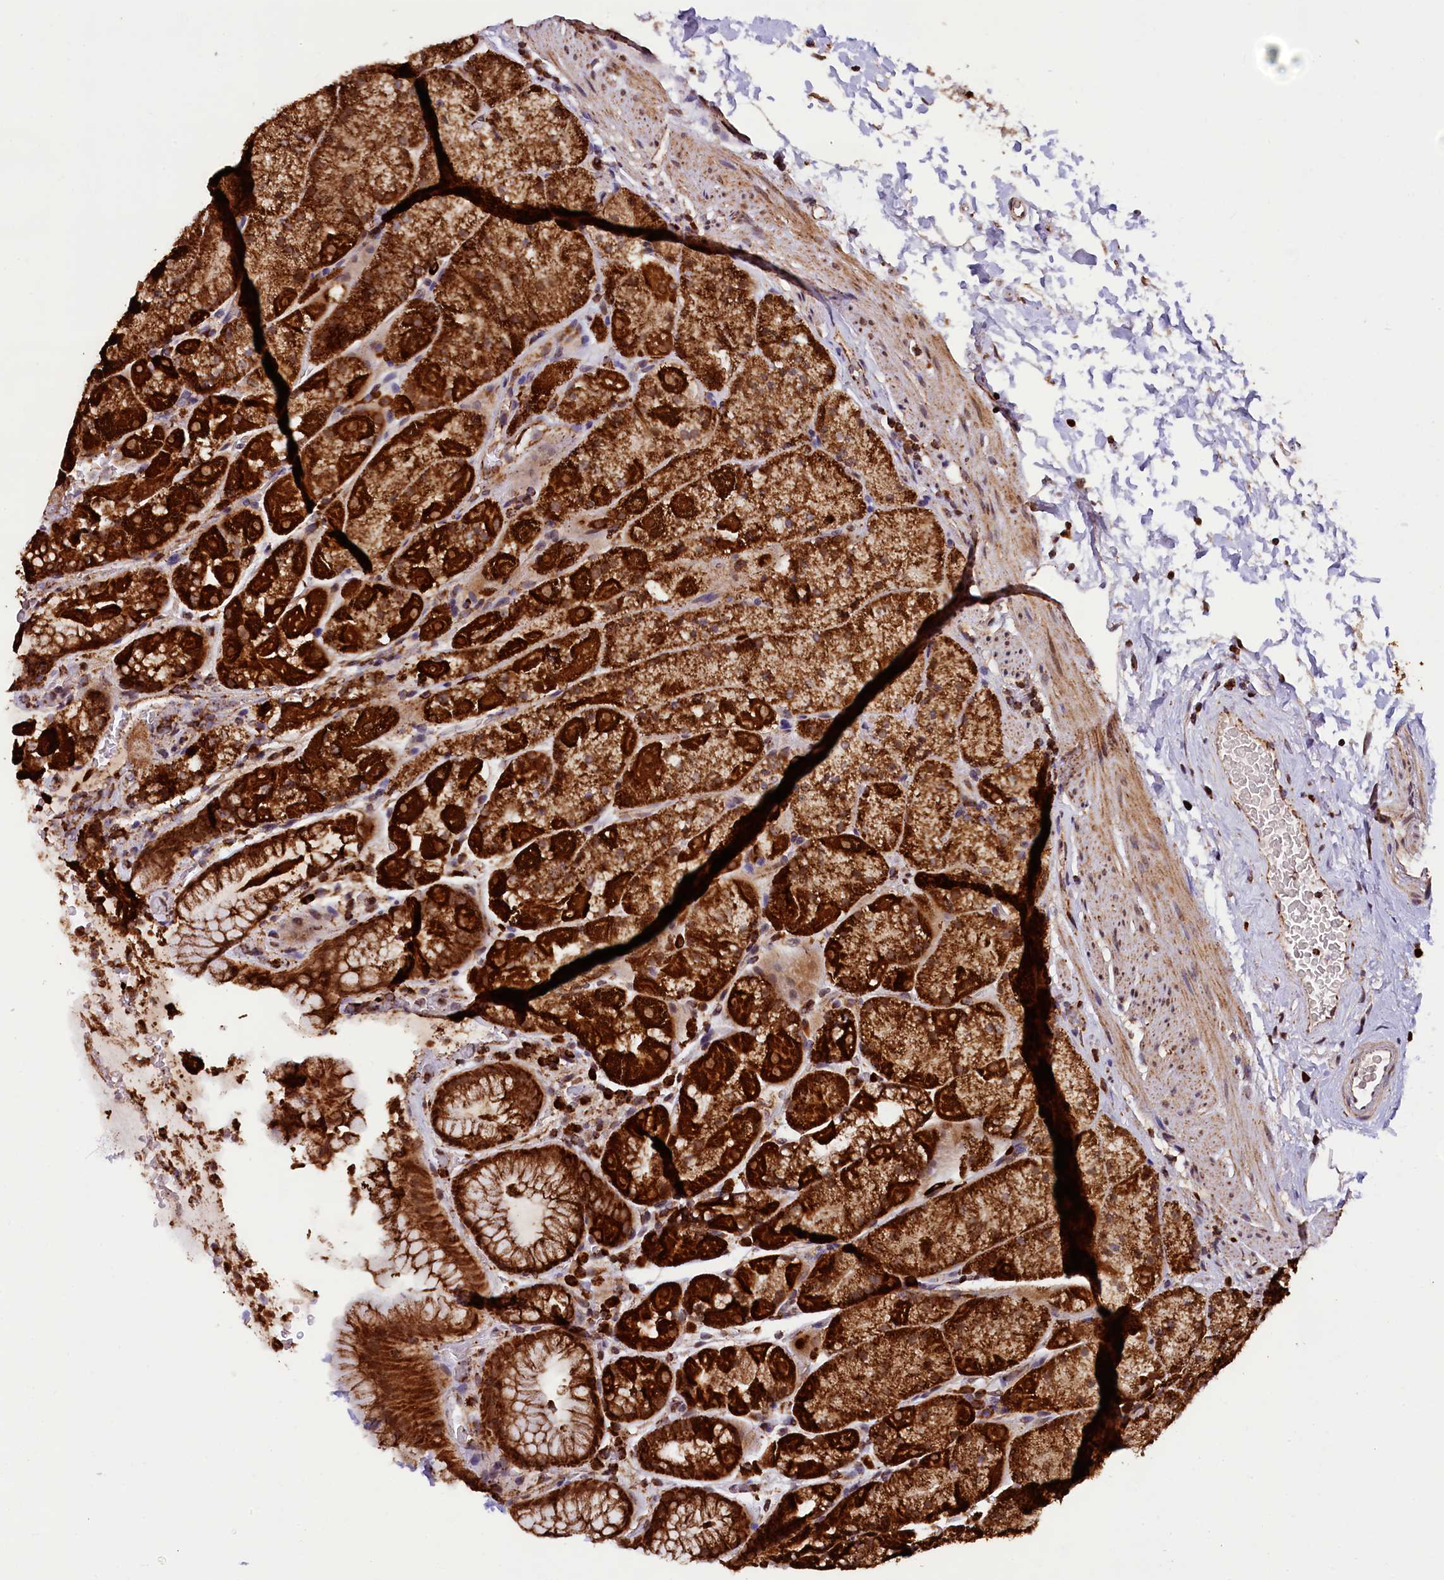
{"staining": {"intensity": "strong", "quantity": ">75%", "location": "cytoplasmic/membranous"}, "tissue": "stomach", "cell_type": "Glandular cells", "image_type": "normal", "snomed": [{"axis": "morphology", "description": "Normal tissue, NOS"}, {"axis": "topography", "description": "Stomach, upper"}, {"axis": "topography", "description": "Stomach, lower"}], "caption": "Immunohistochemistry (IHC) of normal human stomach displays high levels of strong cytoplasmic/membranous staining in about >75% of glandular cells.", "gene": "KLC2", "patient": {"sex": "male", "age": 67}}